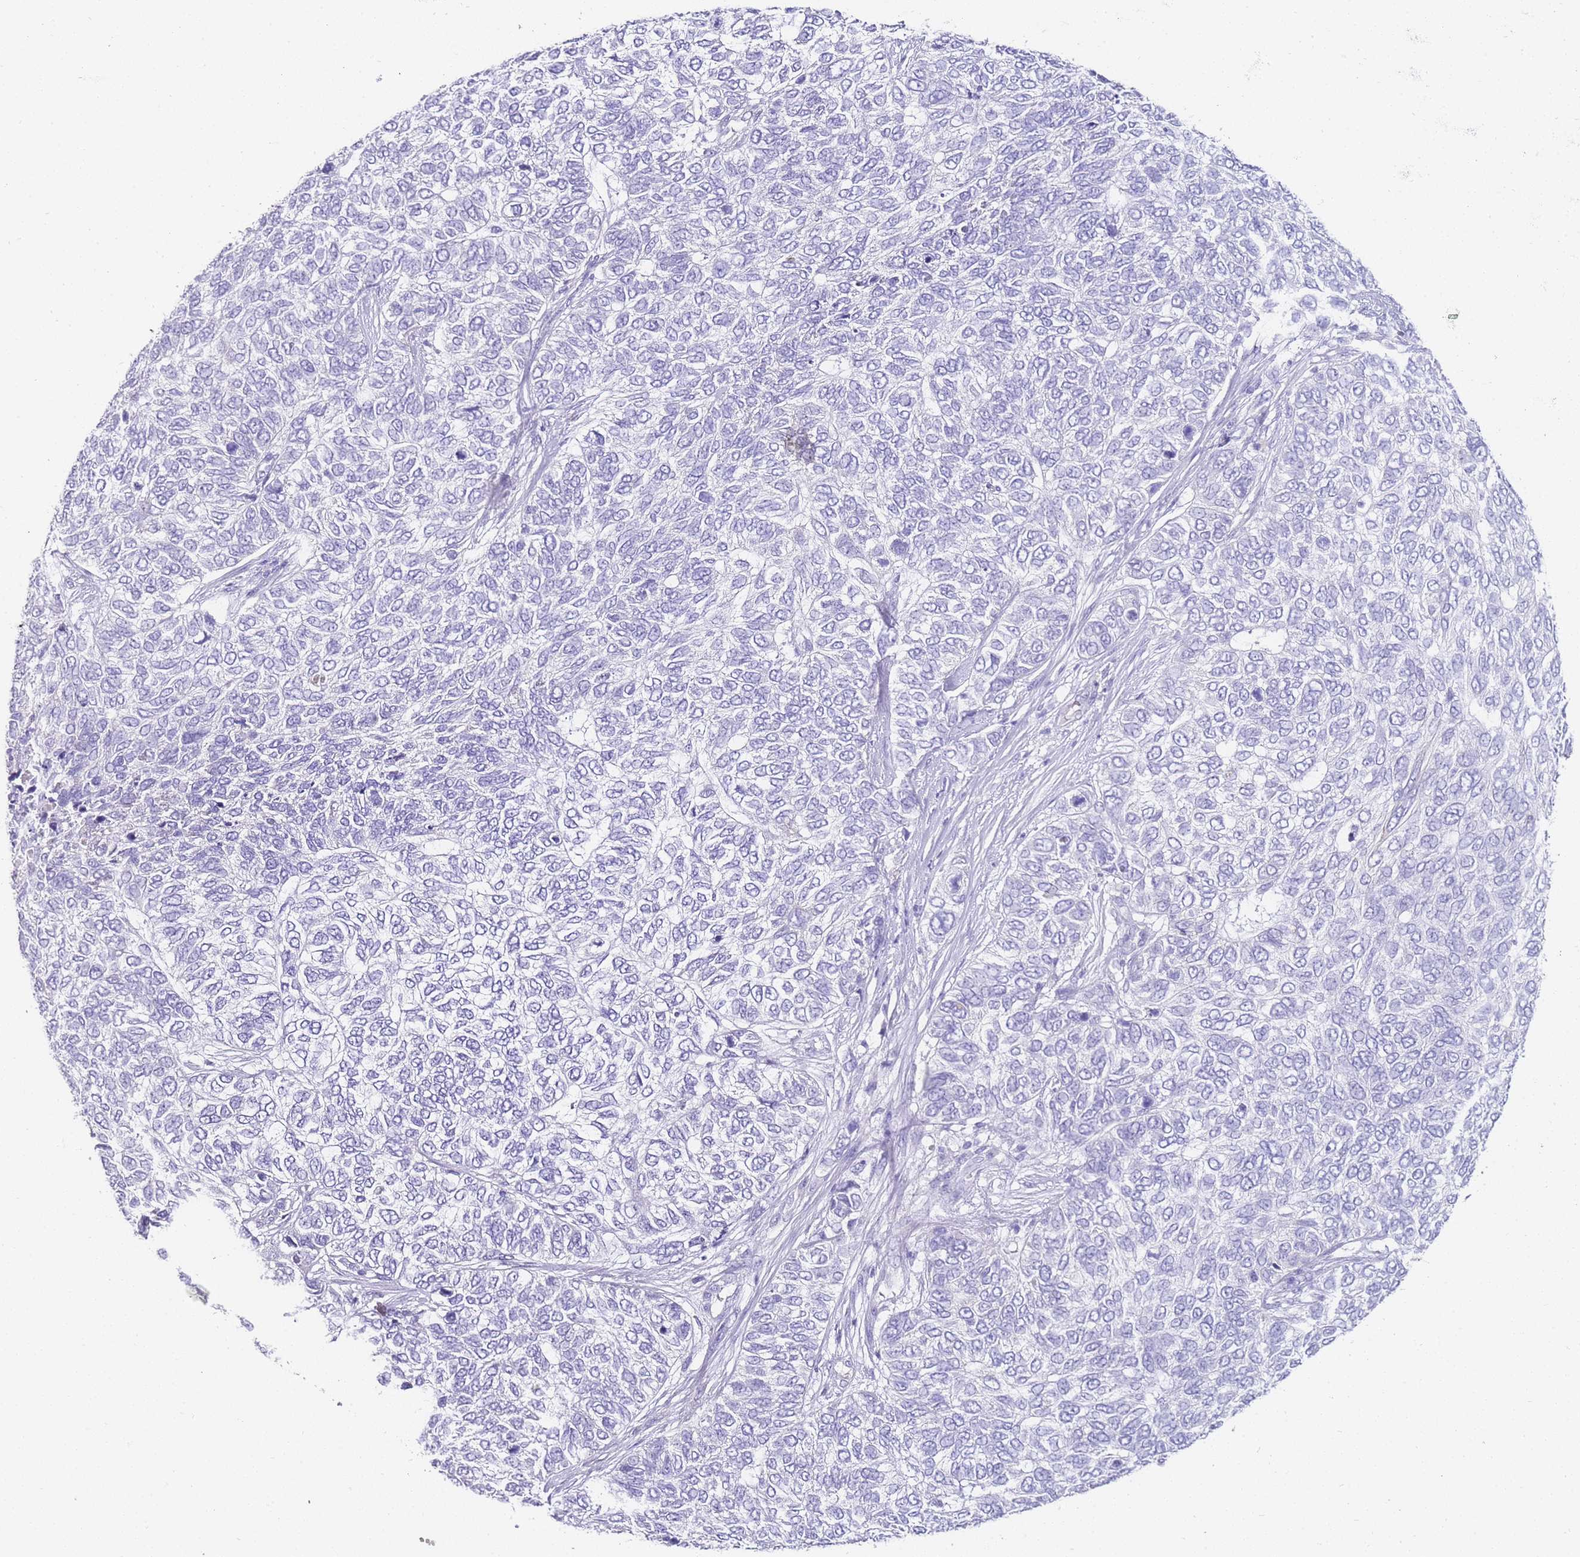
{"staining": {"intensity": "negative", "quantity": "none", "location": "none"}, "tissue": "skin cancer", "cell_type": "Tumor cells", "image_type": "cancer", "snomed": [{"axis": "morphology", "description": "Basal cell carcinoma"}, {"axis": "topography", "description": "Skin"}], "caption": "Image shows no significant protein staining in tumor cells of skin cancer.", "gene": "DPP4", "patient": {"sex": "female", "age": 65}}